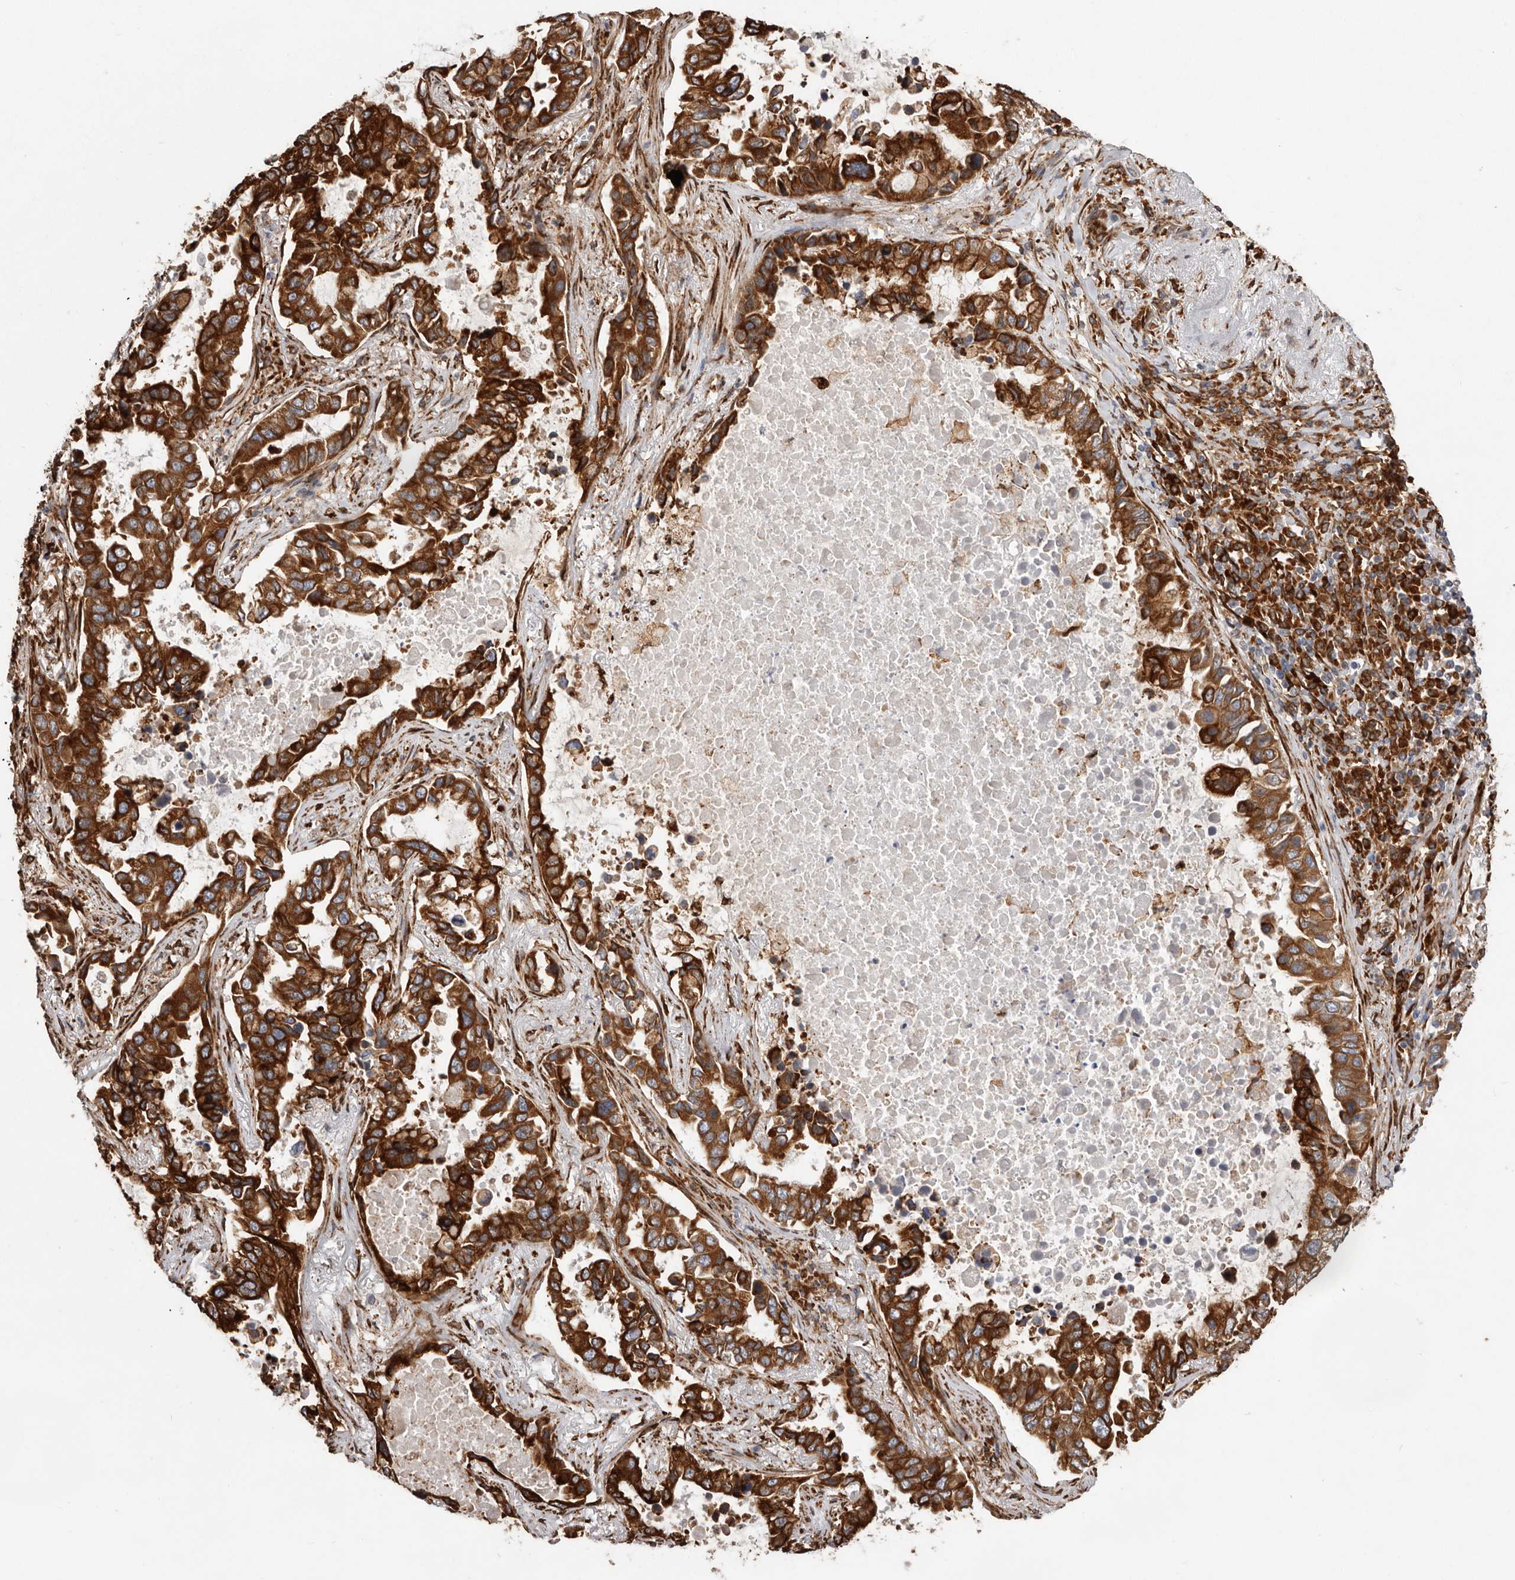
{"staining": {"intensity": "strong", "quantity": ">75%", "location": "cytoplasmic/membranous"}, "tissue": "lung cancer", "cell_type": "Tumor cells", "image_type": "cancer", "snomed": [{"axis": "morphology", "description": "Adenocarcinoma, NOS"}, {"axis": "topography", "description": "Lung"}], "caption": "Lung cancer (adenocarcinoma) stained with DAB (3,3'-diaminobenzidine) immunohistochemistry shows high levels of strong cytoplasmic/membranous expression in approximately >75% of tumor cells.", "gene": "WDTC1", "patient": {"sex": "male", "age": 64}}